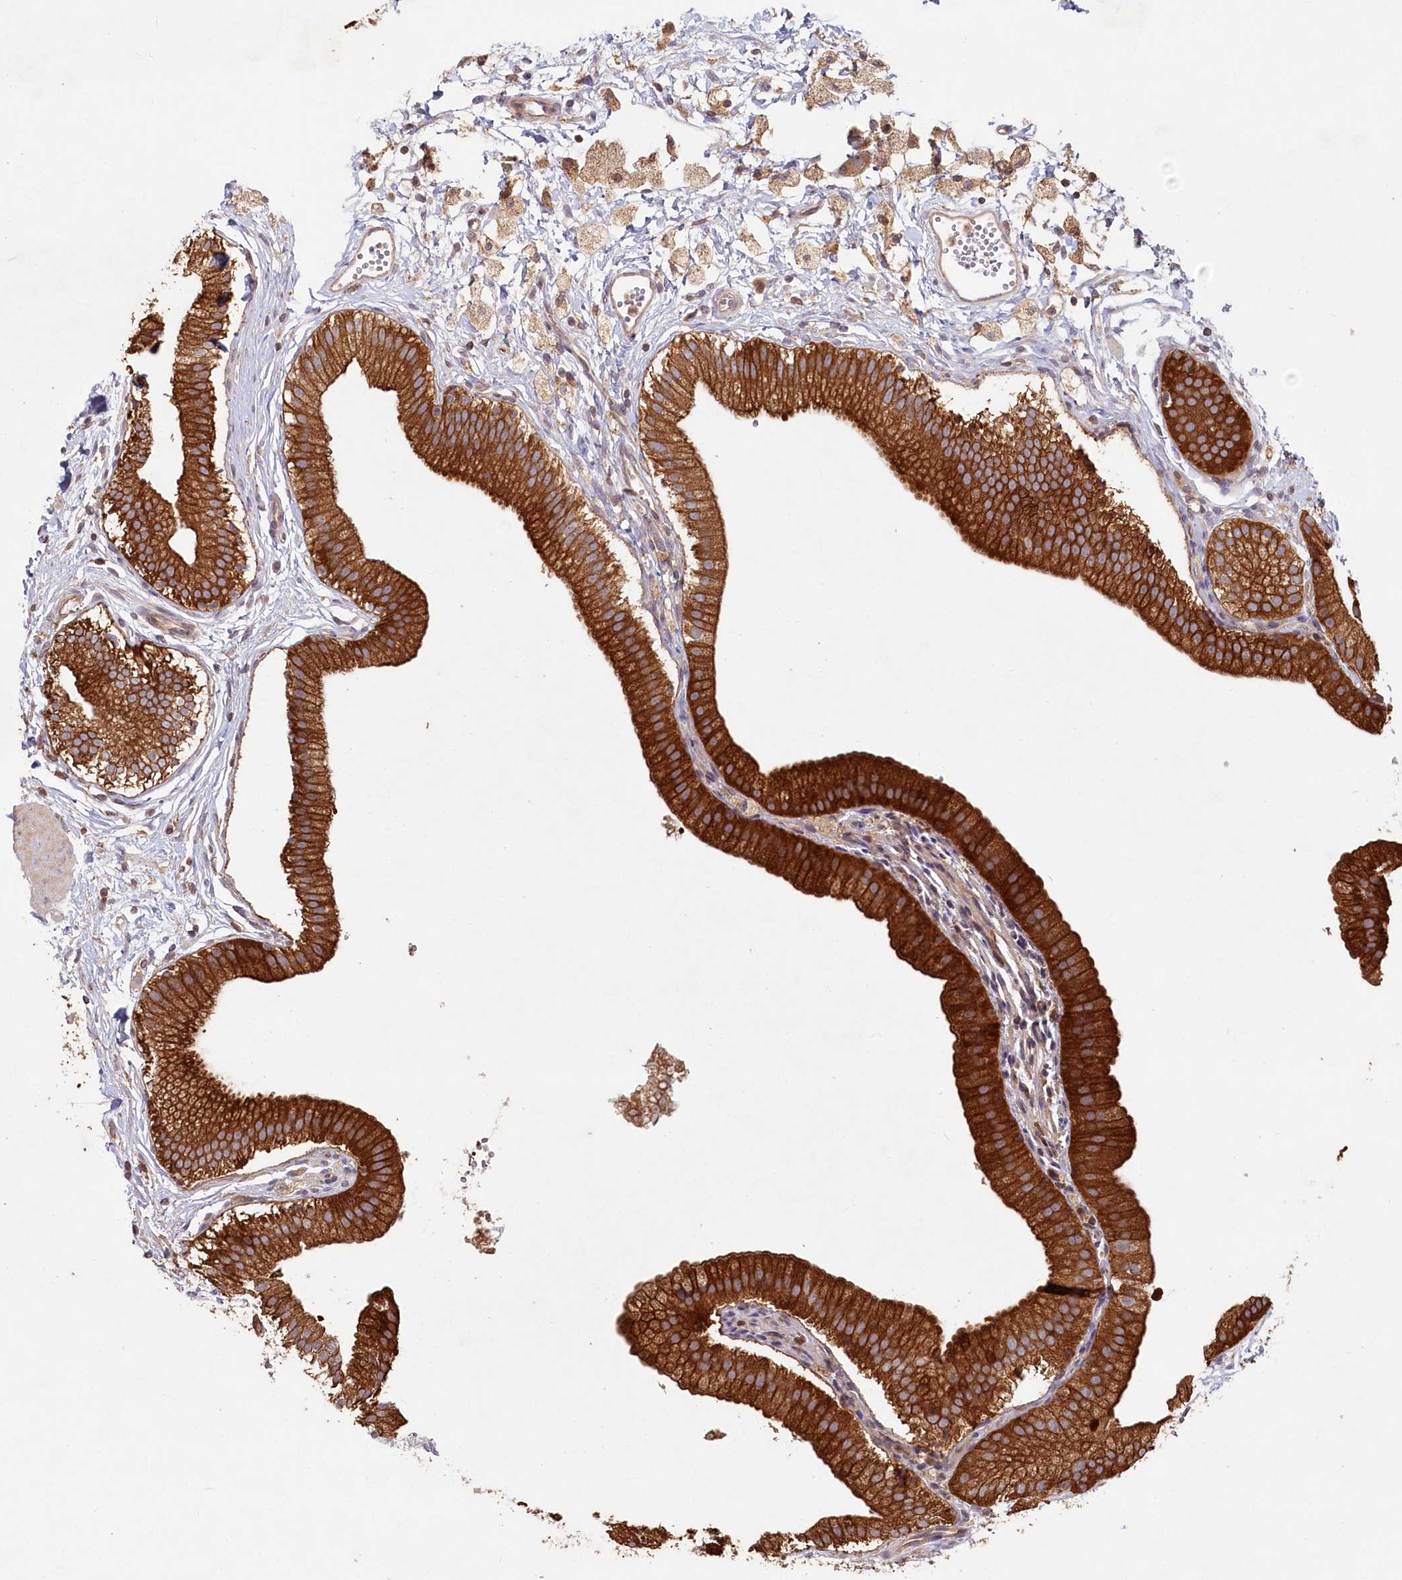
{"staining": {"intensity": "strong", "quantity": ">75%", "location": "cytoplasmic/membranous"}, "tissue": "gallbladder", "cell_type": "Glandular cells", "image_type": "normal", "snomed": [{"axis": "morphology", "description": "Normal tissue, NOS"}, {"axis": "topography", "description": "Gallbladder"}], "caption": "Benign gallbladder shows strong cytoplasmic/membranous expression in approximately >75% of glandular cells (DAB (3,3'-diaminobenzidine) = brown stain, brightfield microscopy at high magnification)..", "gene": "HAL", "patient": {"sex": "male", "age": 55}}